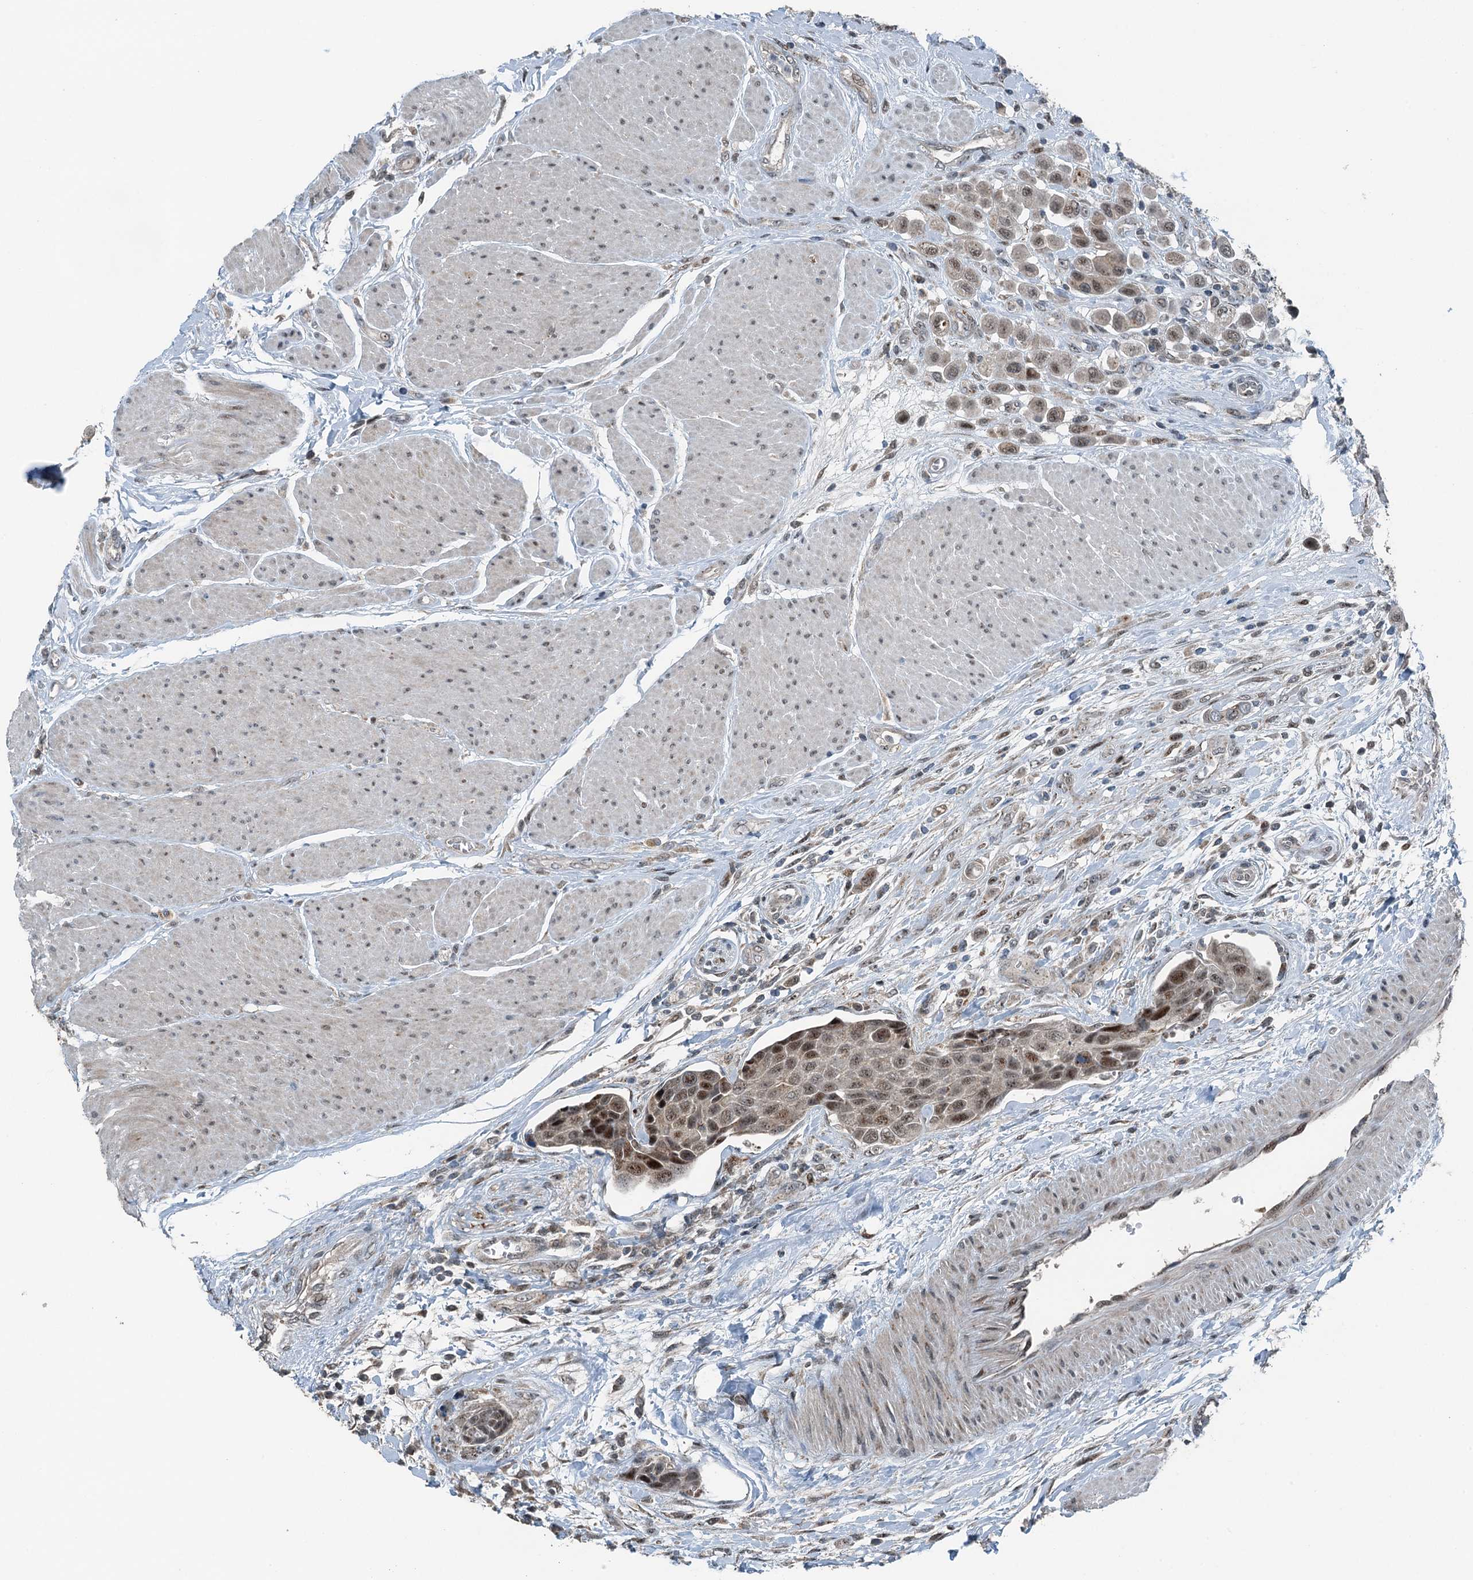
{"staining": {"intensity": "weak", "quantity": ">75%", "location": "cytoplasmic/membranous,nuclear"}, "tissue": "urothelial cancer", "cell_type": "Tumor cells", "image_type": "cancer", "snomed": [{"axis": "morphology", "description": "Urothelial carcinoma, High grade"}, {"axis": "topography", "description": "Urinary bladder"}], "caption": "Protein analysis of urothelial cancer tissue shows weak cytoplasmic/membranous and nuclear expression in about >75% of tumor cells.", "gene": "BMERB1", "patient": {"sex": "male", "age": 50}}